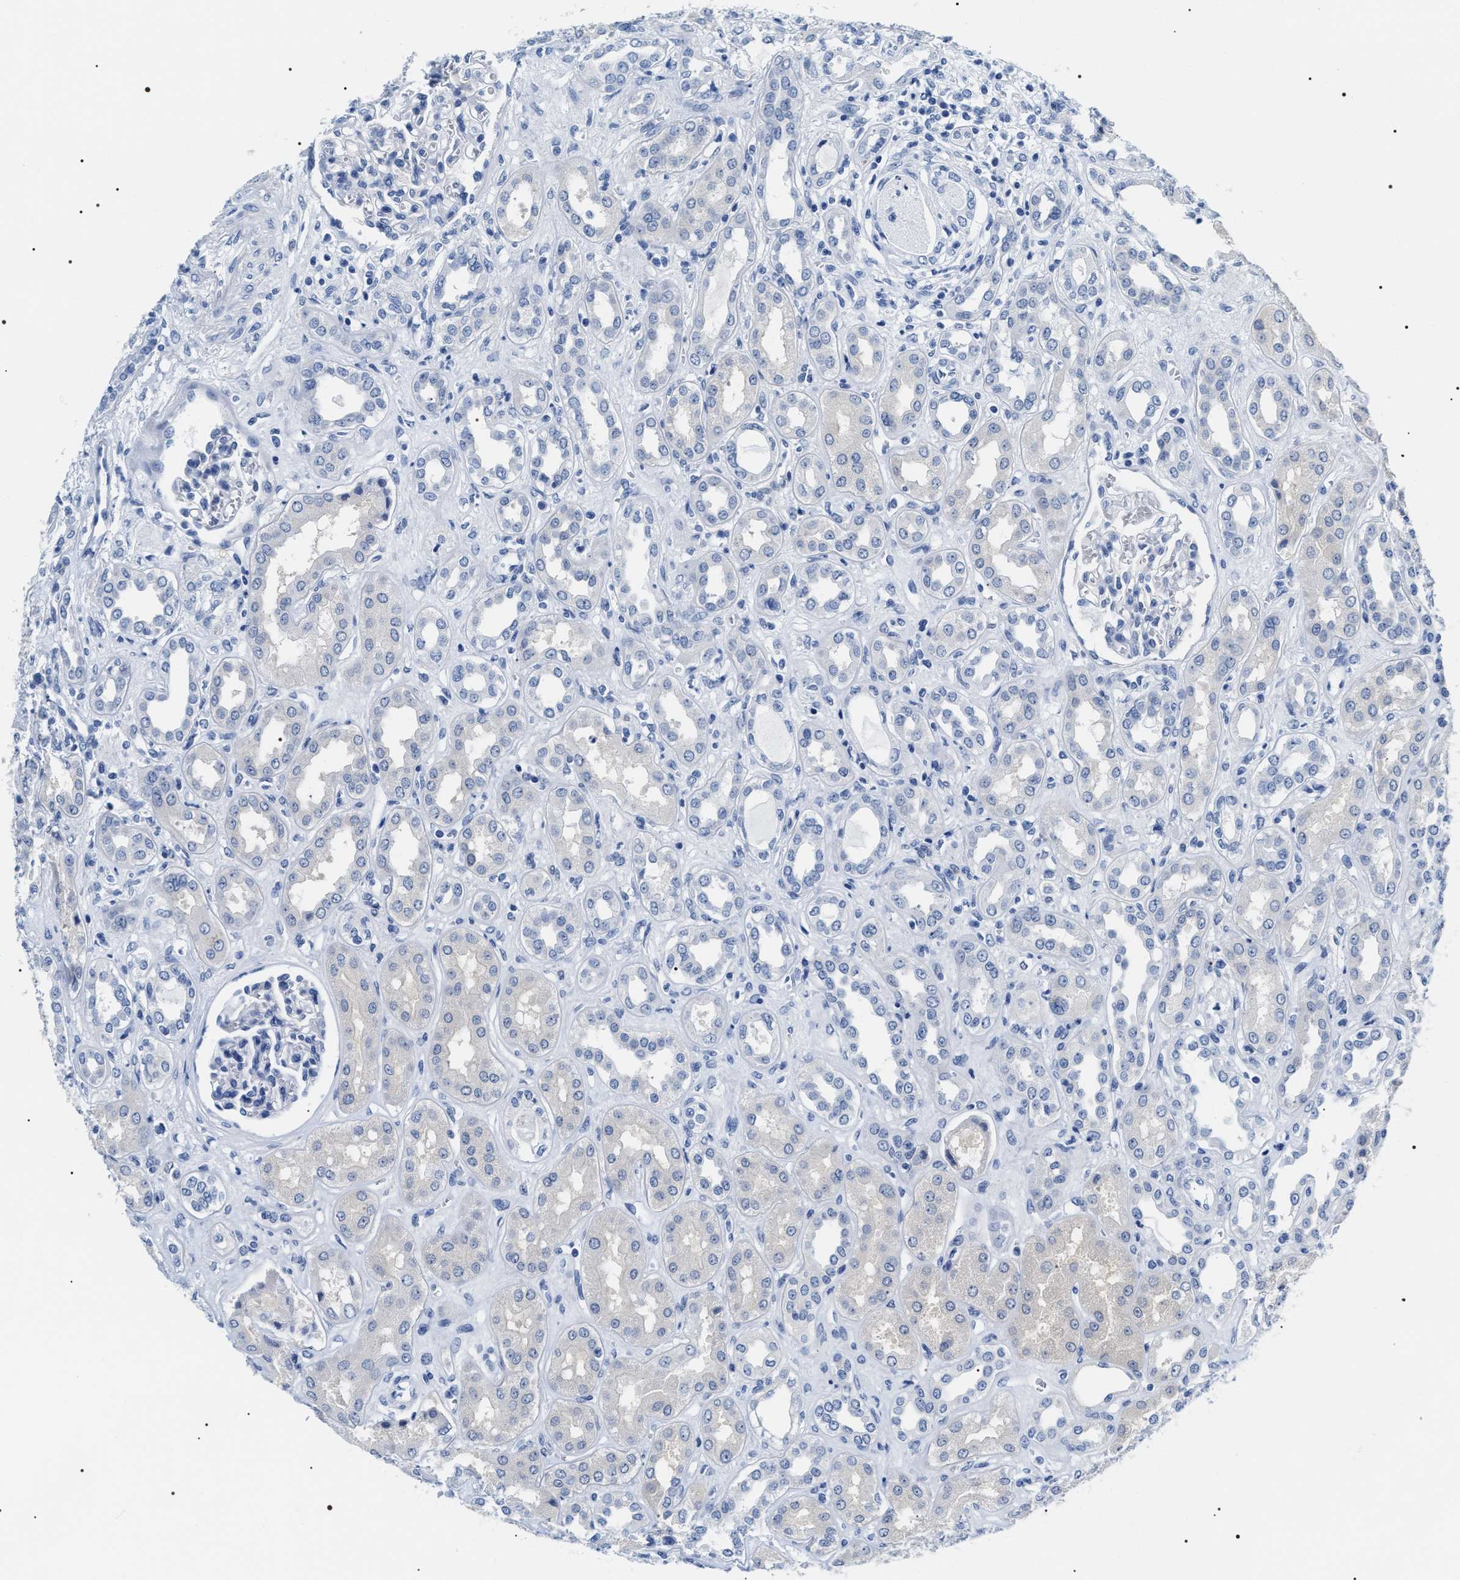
{"staining": {"intensity": "negative", "quantity": "none", "location": "none"}, "tissue": "kidney", "cell_type": "Cells in glomeruli", "image_type": "normal", "snomed": [{"axis": "morphology", "description": "Normal tissue, NOS"}, {"axis": "topography", "description": "Kidney"}], "caption": "The histopathology image demonstrates no staining of cells in glomeruli in unremarkable kidney.", "gene": "ADH4", "patient": {"sex": "male", "age": 59}}